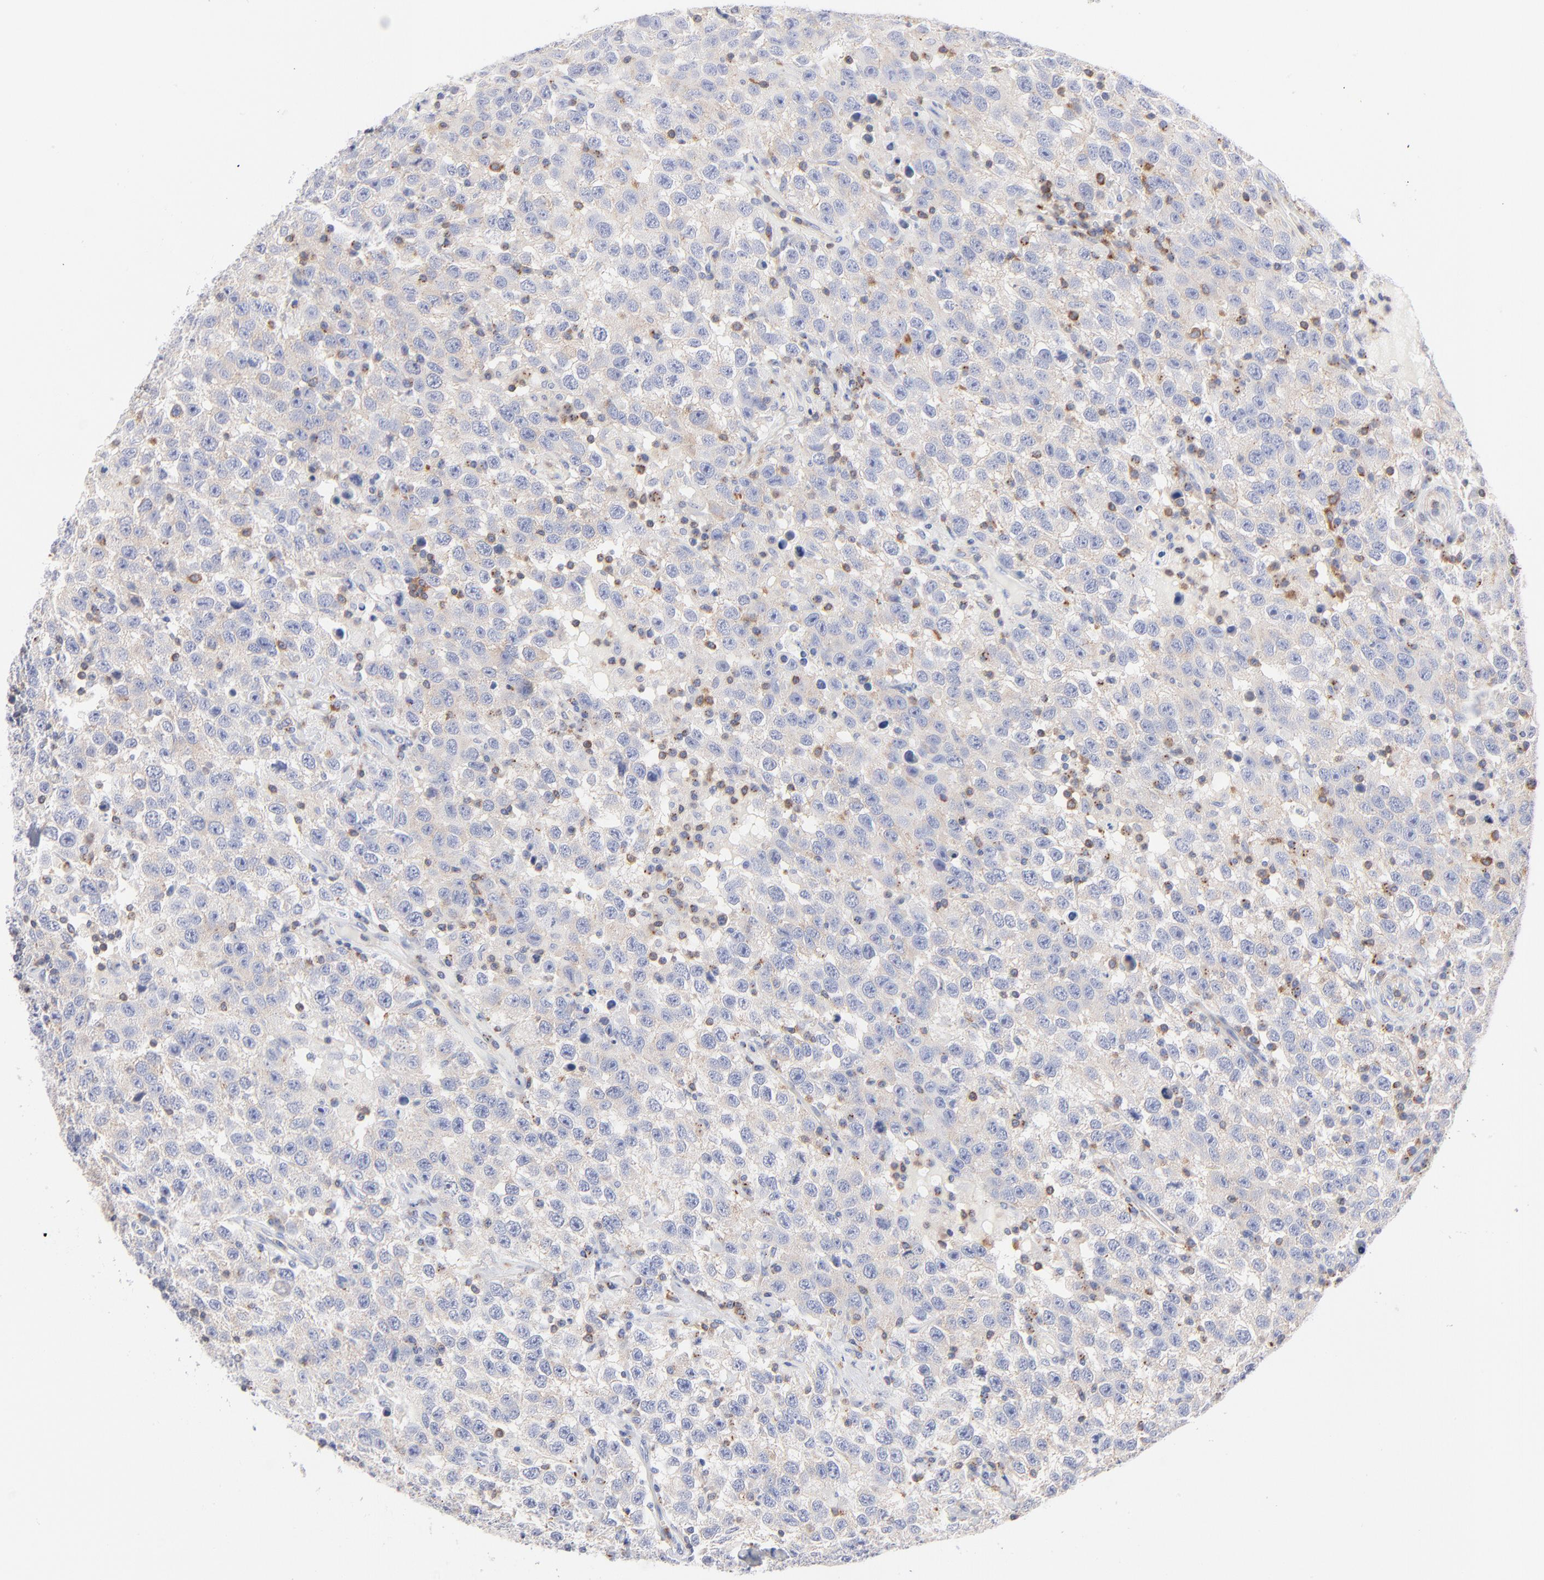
{"staining": {"intensity": "negative", "quantity": "none", "location": "none"}, "tissue": "testis cancer", "cell_type": "Tumor cells", "image_type": "cancer", "snomed": [{"axis": "morphology", "description": "Seminoma, NOS"}, {"axis": "topography", "description": "Testis"}], "caption": "Immunohistochemistry histopathology image of human testis cancer (seminoma) stained for a protein (brown), which exhibits no staining in tumor cells. The staining is performed using DAB (3,3'-diaminobenzidine) brown chromogen with nuclei counter-stained in using hematoxylin.", "gene": "SEPTIN6", "patient": {"sex": "male", "age": 41}}